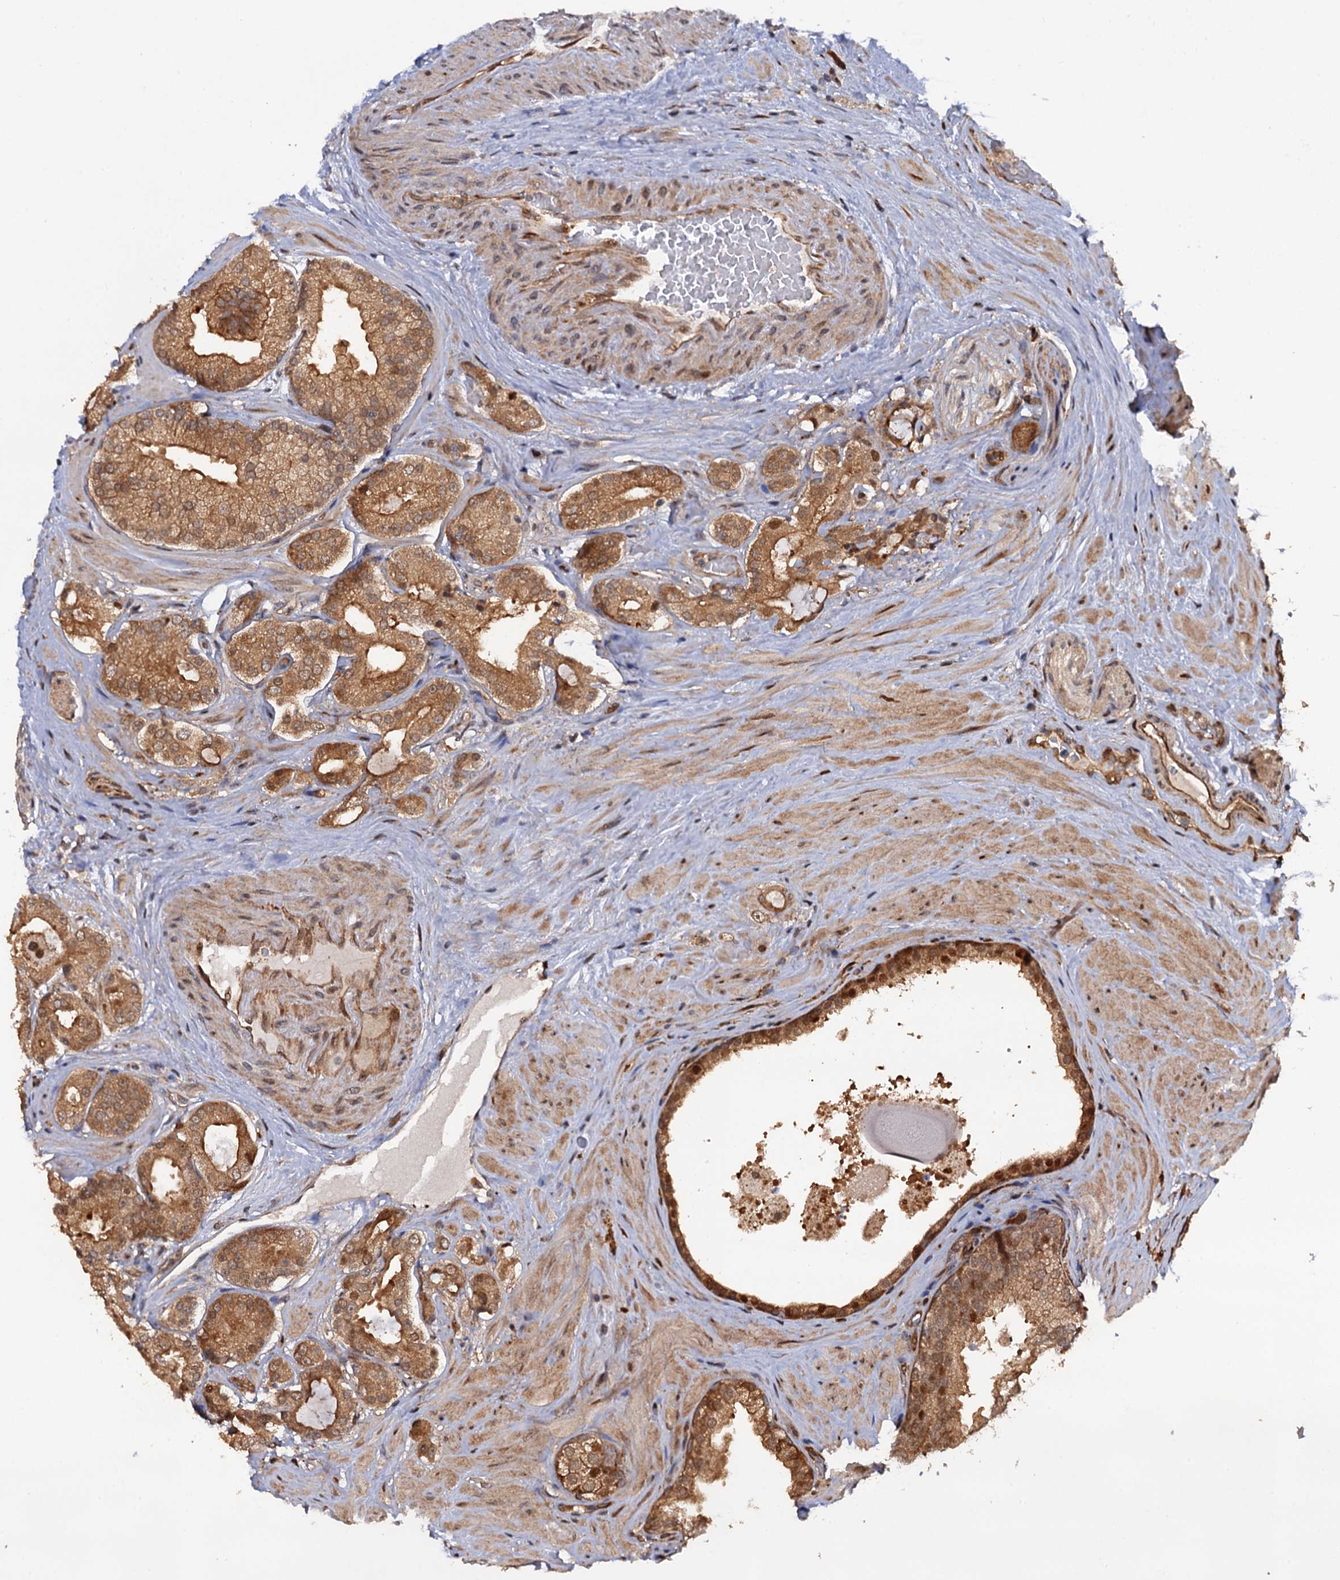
{"staining": {"intensity": "moderate", "quantity": ">75%", "location": "cytoplasmic/membranous"}, "tissue": "prostate cancer", "cell_type": "Tumor cells", "image_type": "cancer", "snomed": [{"axis": "morphology", "description": "Adenocarcinoma, High grade"}, {"axis": "topography", "description": "Prostate"}], "caption": "IHC histopathology image of neoplastic tissue: human prostate high-grade adenocarcinoma stained using immunohistochemistry (IHC) reveals medium levels of moderate protein expression localized specifically in the cytoplasmic/membranous of tumor cells, appearing as a cytoplasmic/membranous brown color.", "gene": "CDC23", "patient": {"sex": "male", "age": 65}}